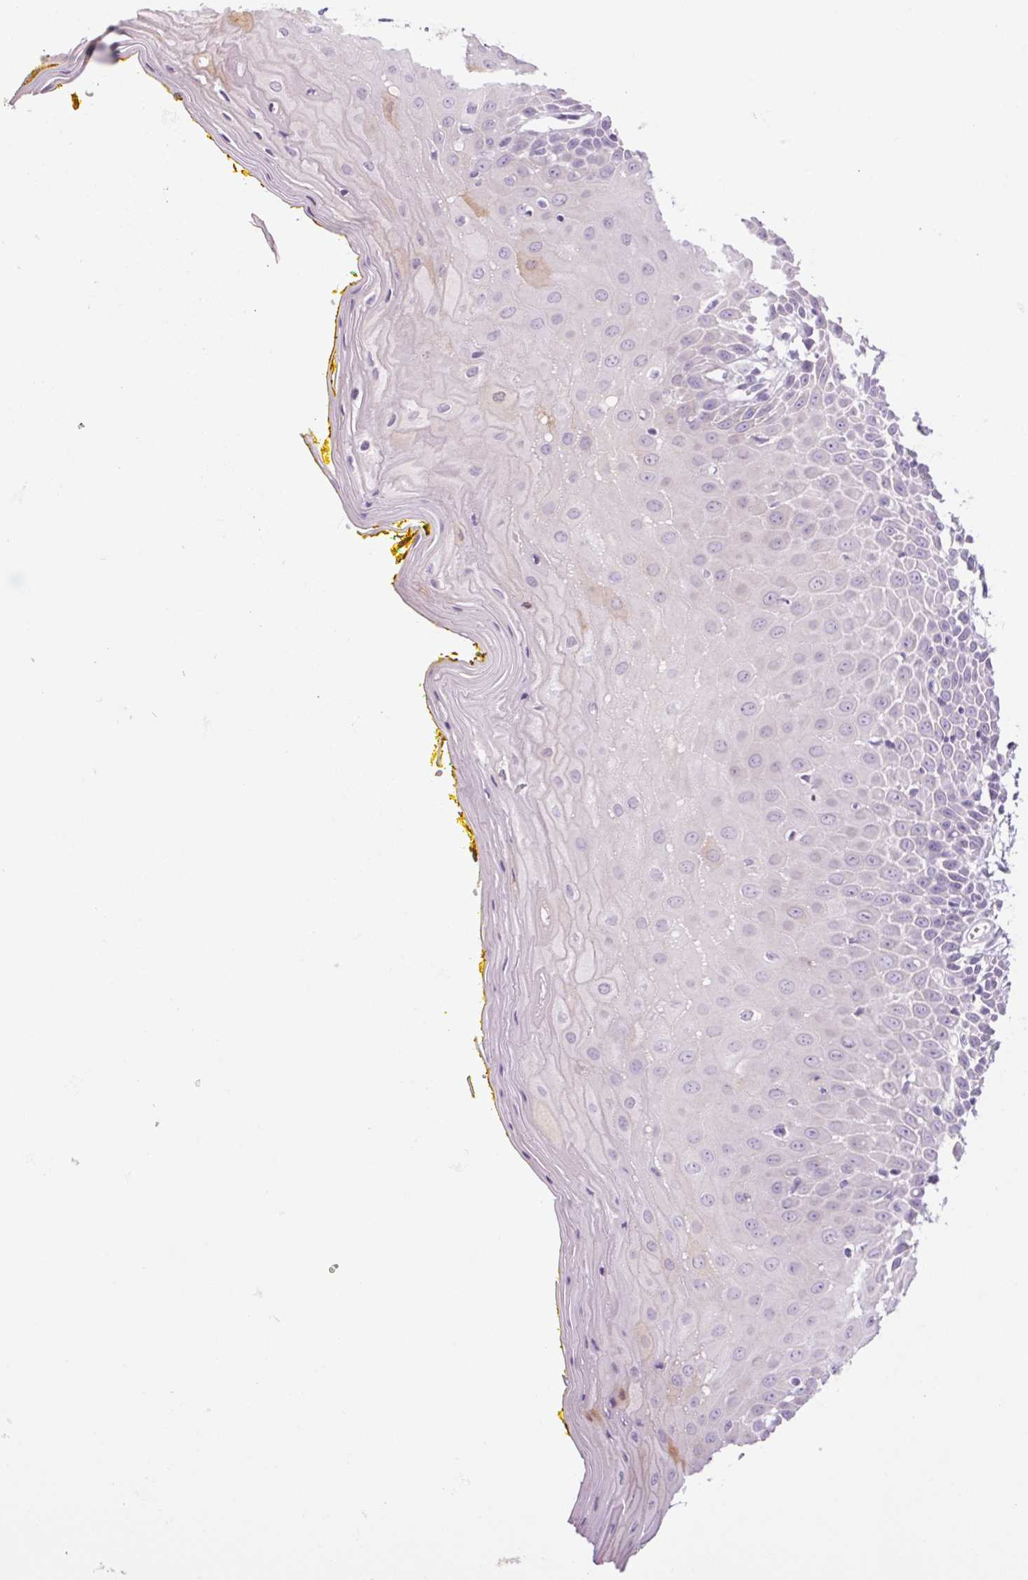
{"staining": {"intensity": "moderate", "quantity": "<25%", "location": "cytoplasmic/membranous,nuclear"}, "tissue": "oral mucosa", "cell_type": "Squamous epithelial cells", "image_type": "normal", "snomed": [{"axis": "morphology", "description": "Normal tissue, NOS"}, {"axis": "morphology", "description": "Squamous cell carcinoma, NOS"}, {"axis": "topography", "description": "Oral tissue"}, {"axis": "topography", "description": "Head-Neck"}], "caption": "Immunohistochemical staining of benign oral mucosa displays <25% levels of moderate cytoplasmic/membranous,nuclear protein positivity in approximately <25% of squamous epithelial cells. Ihc stains the protein of interest in brown and the nuclei are stained blue.", "gene": "RPTN", "patient": {"sex": "female", "age": 70}}